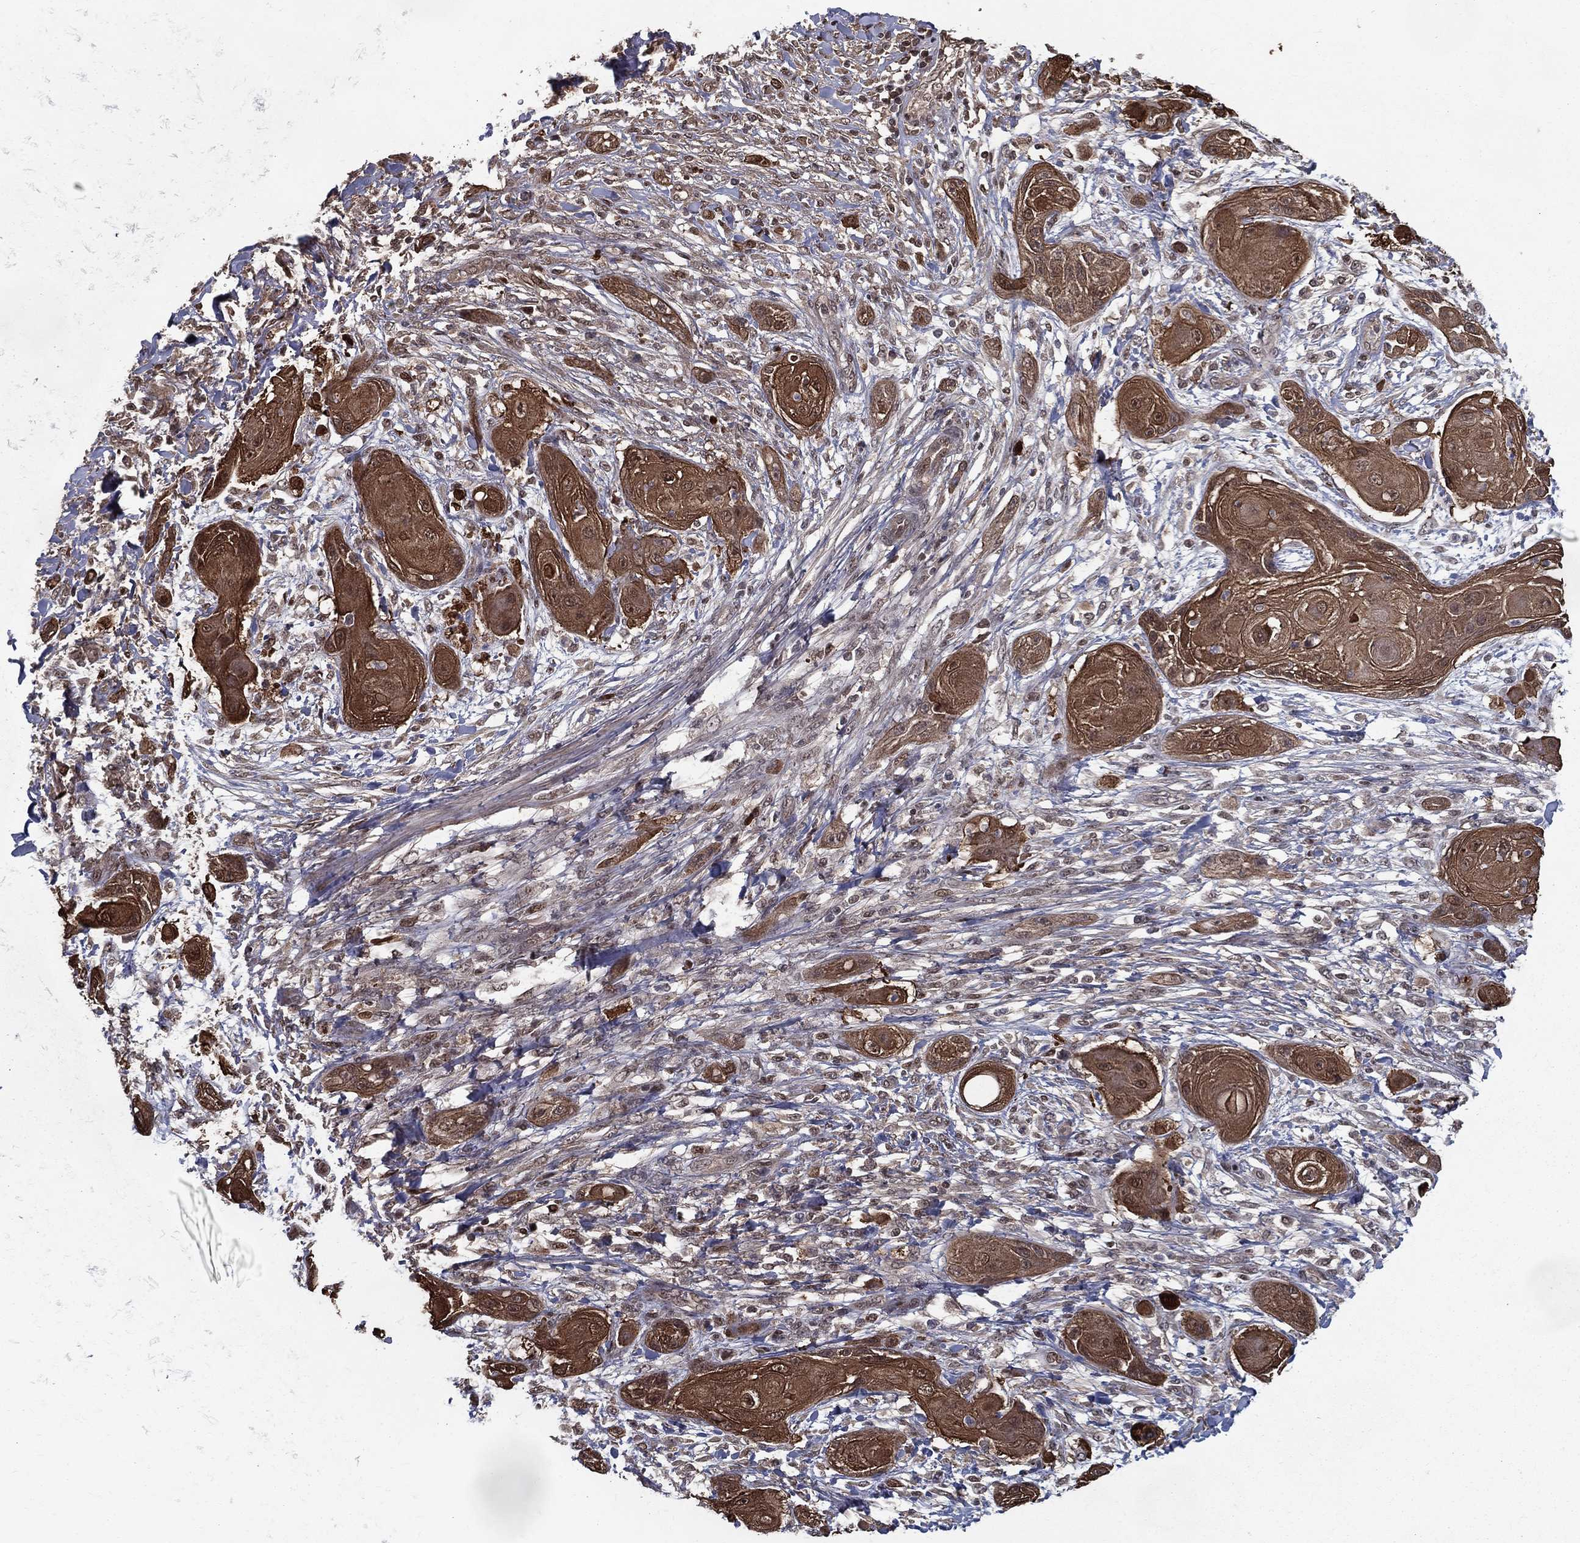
{"staining": {"intensity": "moderate", "quantity": ">75%", "location": "cytoplasmic/membranous"}, "tissue": "skin cancer", "cell_type": "Tumor cells", "image_type": "cancer", "snomed": [{"axis": "morphology", "description": "Squamous cell carcinoma, NOS"}, {"axis": "topography", "description": "Skin"}], "caption": "This micrograph exhibits immunohistochemistry (IHC) staining of human skin squamous cell carcinoma, with medium moderate cytoplasmic/membranous staining in approximately >75% of tumor cells.", "gene": "SLC6A6", "patient": {"sex": "male", "age": 62}}